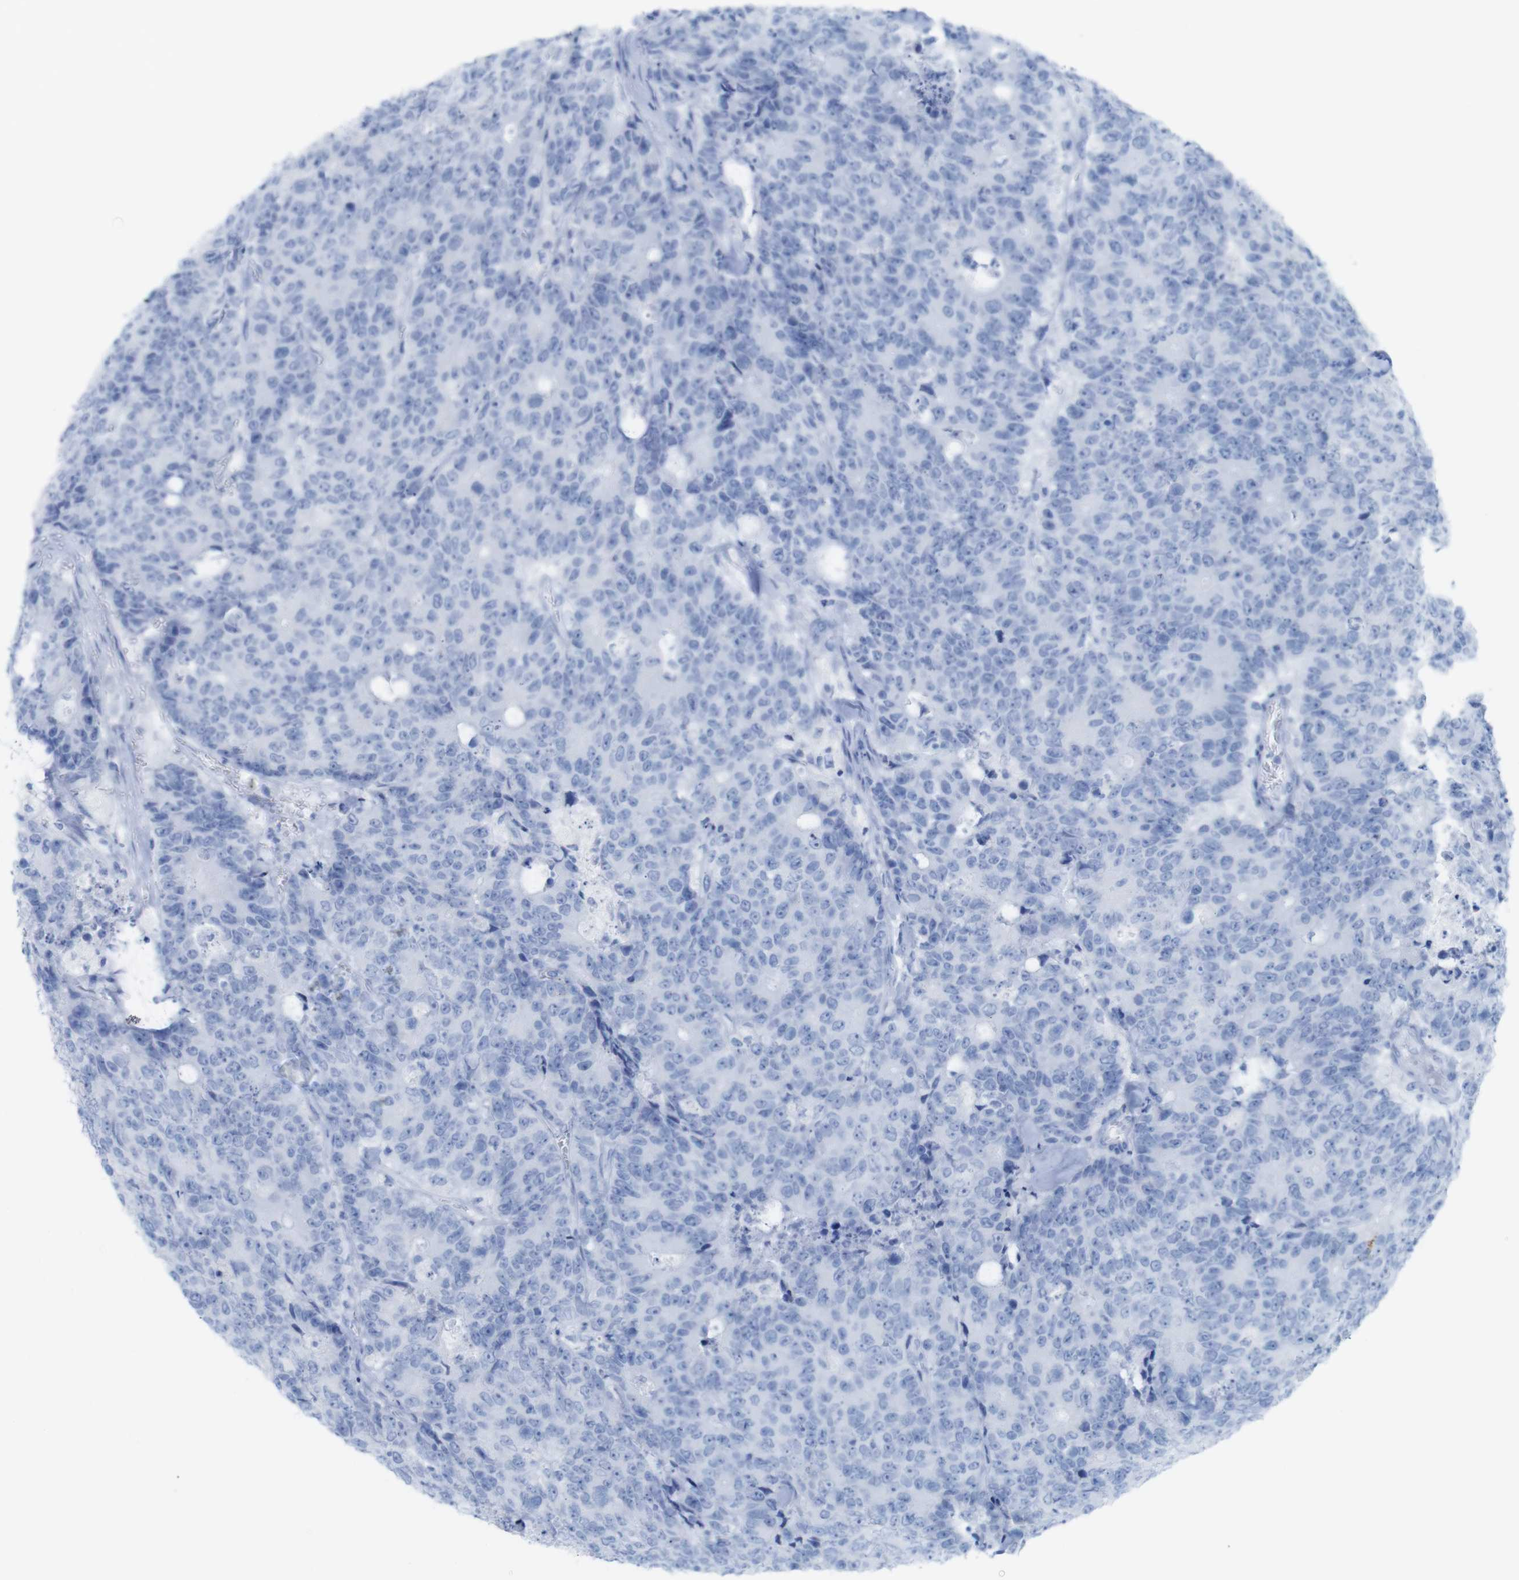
{"staining": {"intensity": "negative", "quantity": "none", "location": "none"}, "tissue": "colorectal cancer", "cell_type": "Tumor cells", "image_type": "cancer", "snomed": [{"axis": "morphology", "description": "Adenocarcinoma, NOS"}, {"axis": "topography", "description": "Colon"}], "caption": "Immunohistochemical staining of human adenocarcinoma (colorectal) exhibits no significant staining in tumor cells.", "gene": "MYH7", "patient": {"sex": "female", "age": 86}}